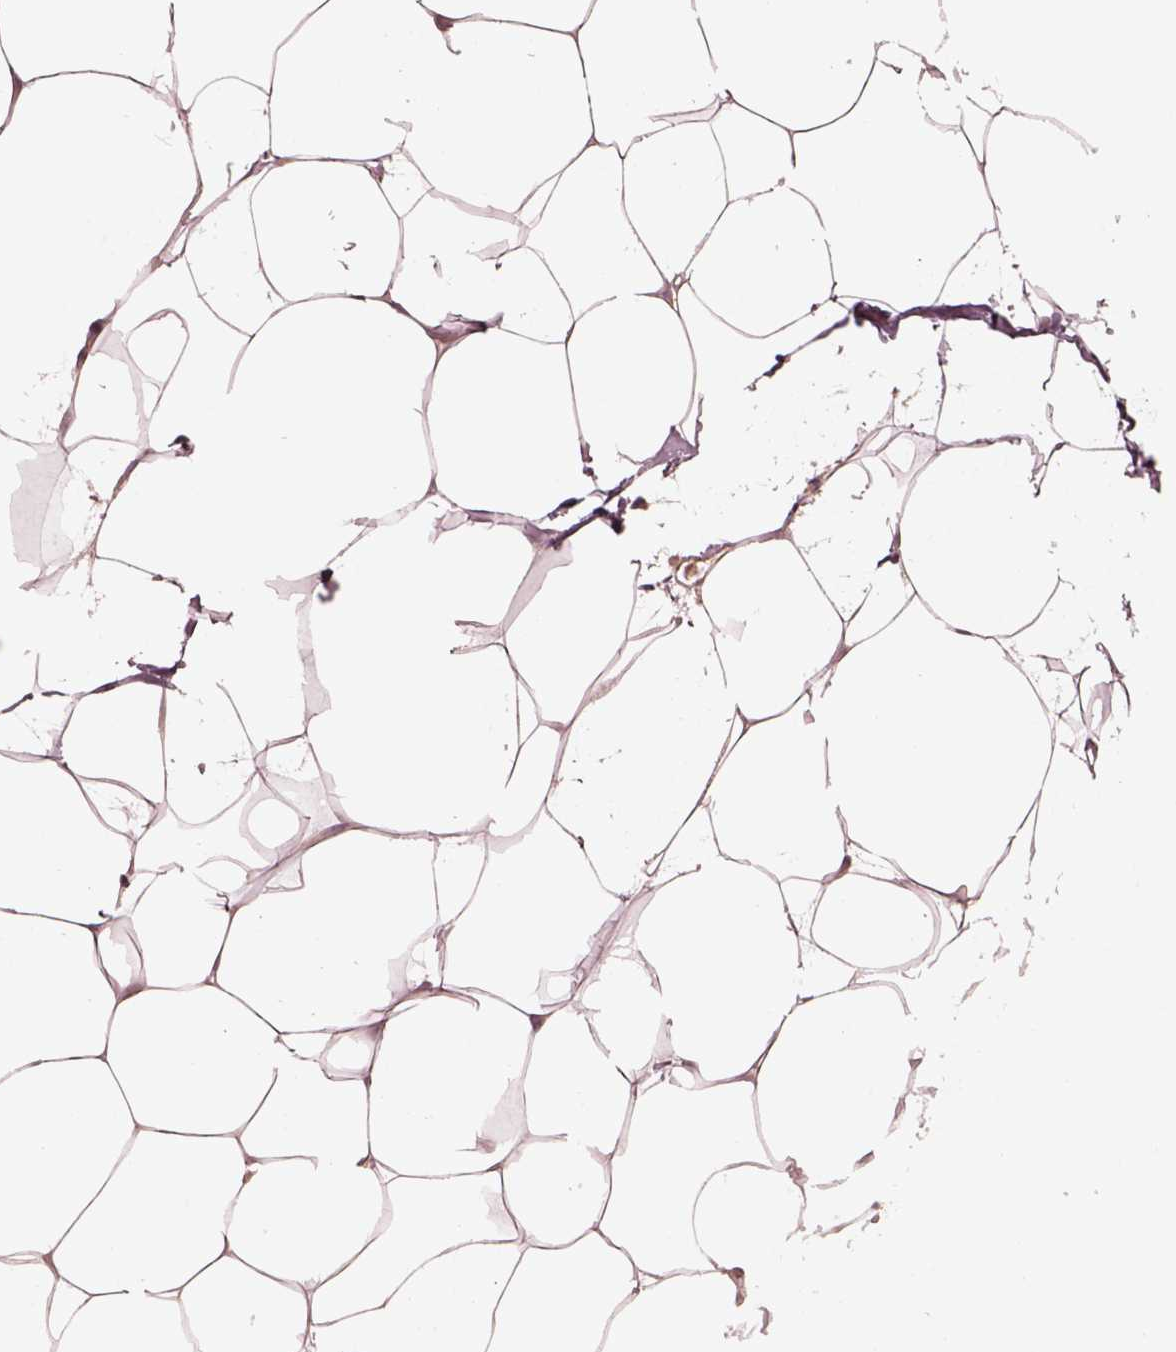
{"staining": {"intensity": "negative", "quantity": "none", "location": "none"}, "tissue": "breast", "cell_type": "Adipocytes", "image_type": "normal", "snomed": [{"axis": "morphology", "description": "Normal tissue, NOS"}, {"axis": "topography", "description": "Breast"}], "caption": "Immunohistochemical staining of benign breast displays no significant staining in adipocytes.", "gene": "VWA5B1", "patient": {"sex": "female", "age": 32}}